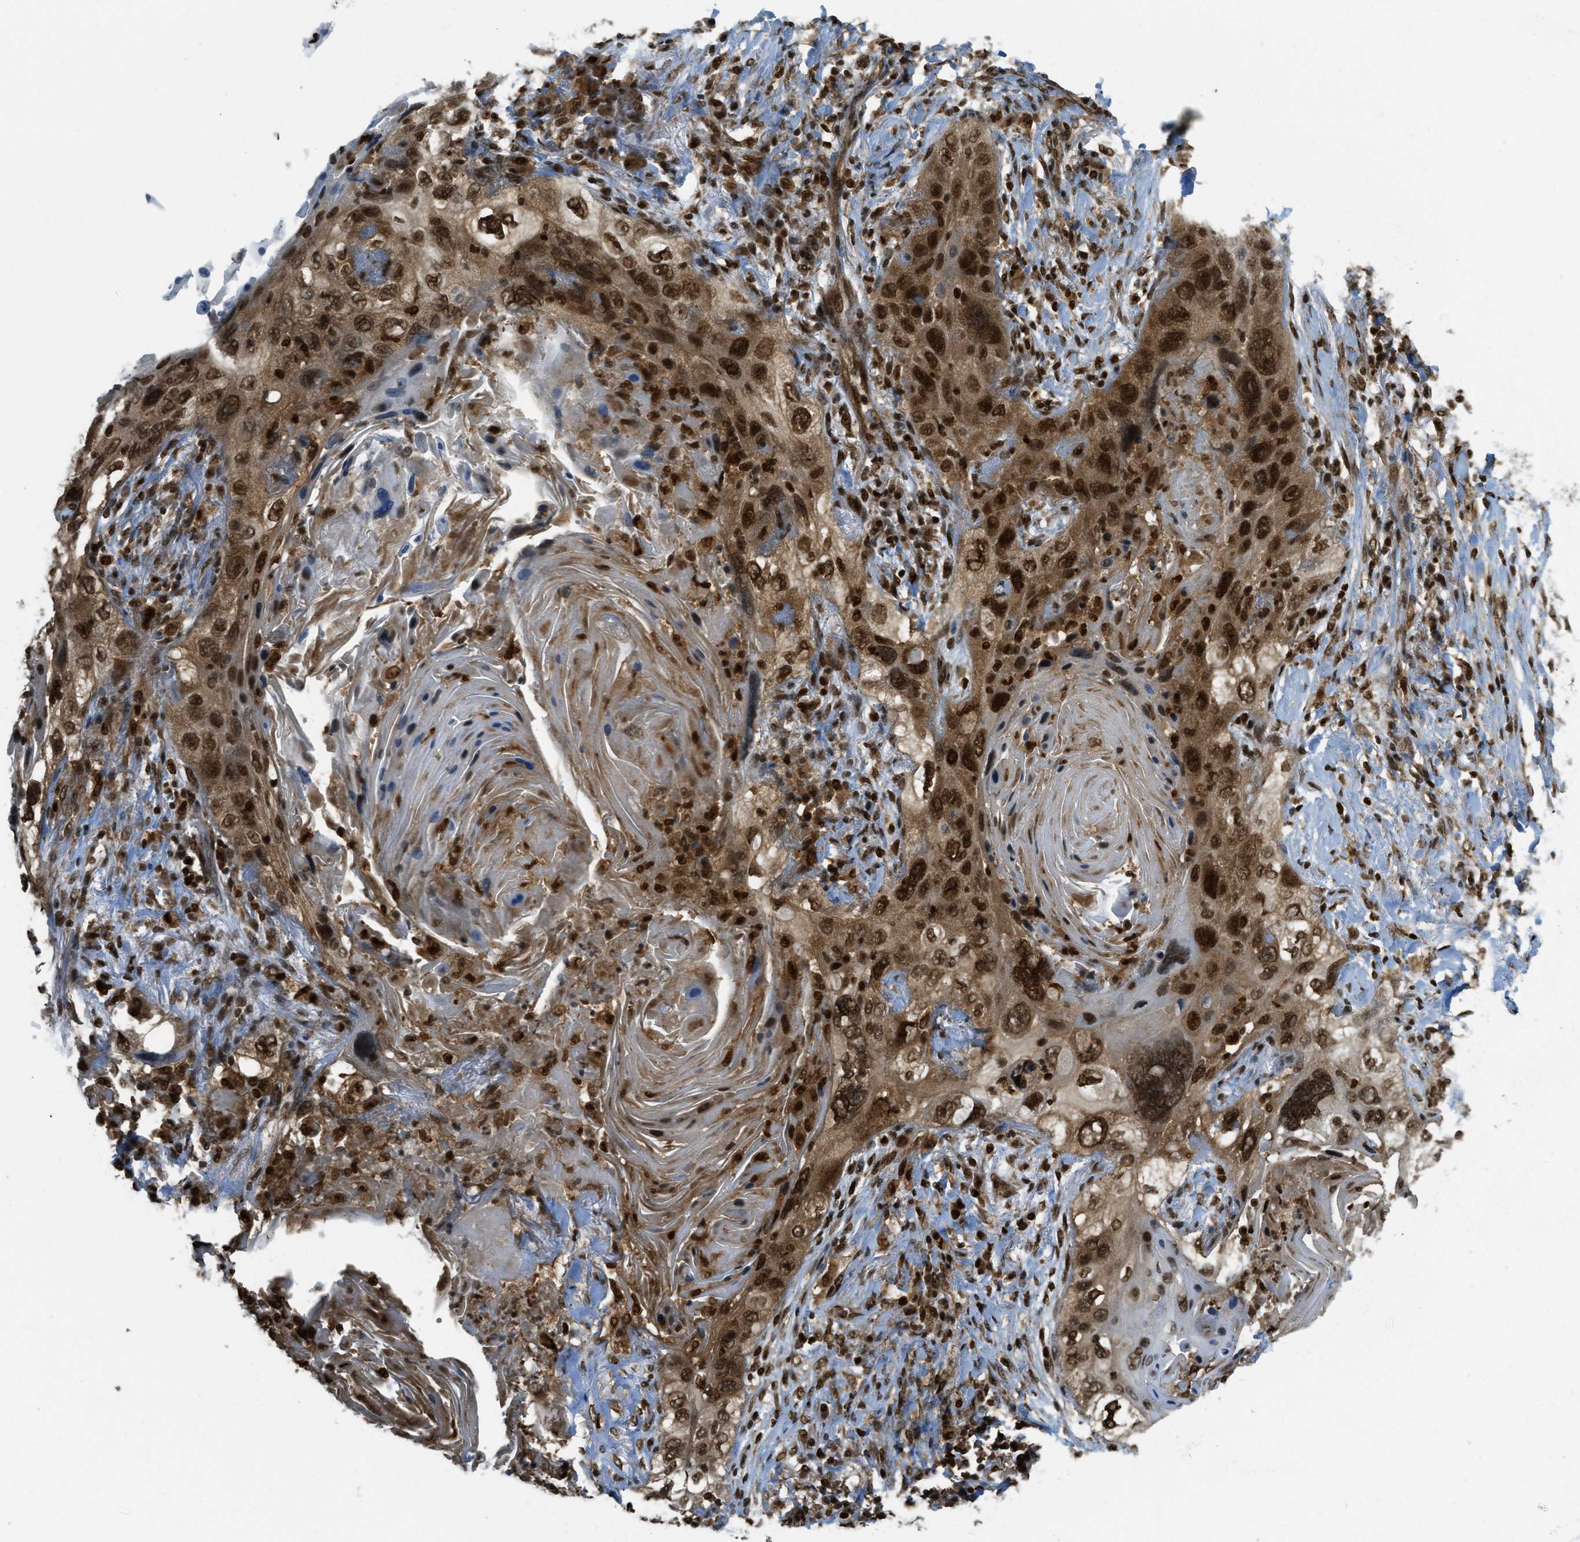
{"staining": {"intensity": "strong", "quantity": ">75%", "location": "cytoplasmic/membranous,nuclear"}, "tissue": "lung cancer", "cell_type": "Tumor cells", "image_type": "cancer", "snomed": [{"axis": "morphology", "description": "Squamous cell carcinoma, NOS"}, {"axis": "topography", "description": "Lung"}], "caption": "There is high levels of strong cytoplasmic/membranous and nuclear positivity in tumor cells of lung cancer (squamous cell carcinoma), as demonstrated by immunohistochemical staining (brown color).", "gene": "TNPO1", "patient": {"sex": "female", "age": 67}}